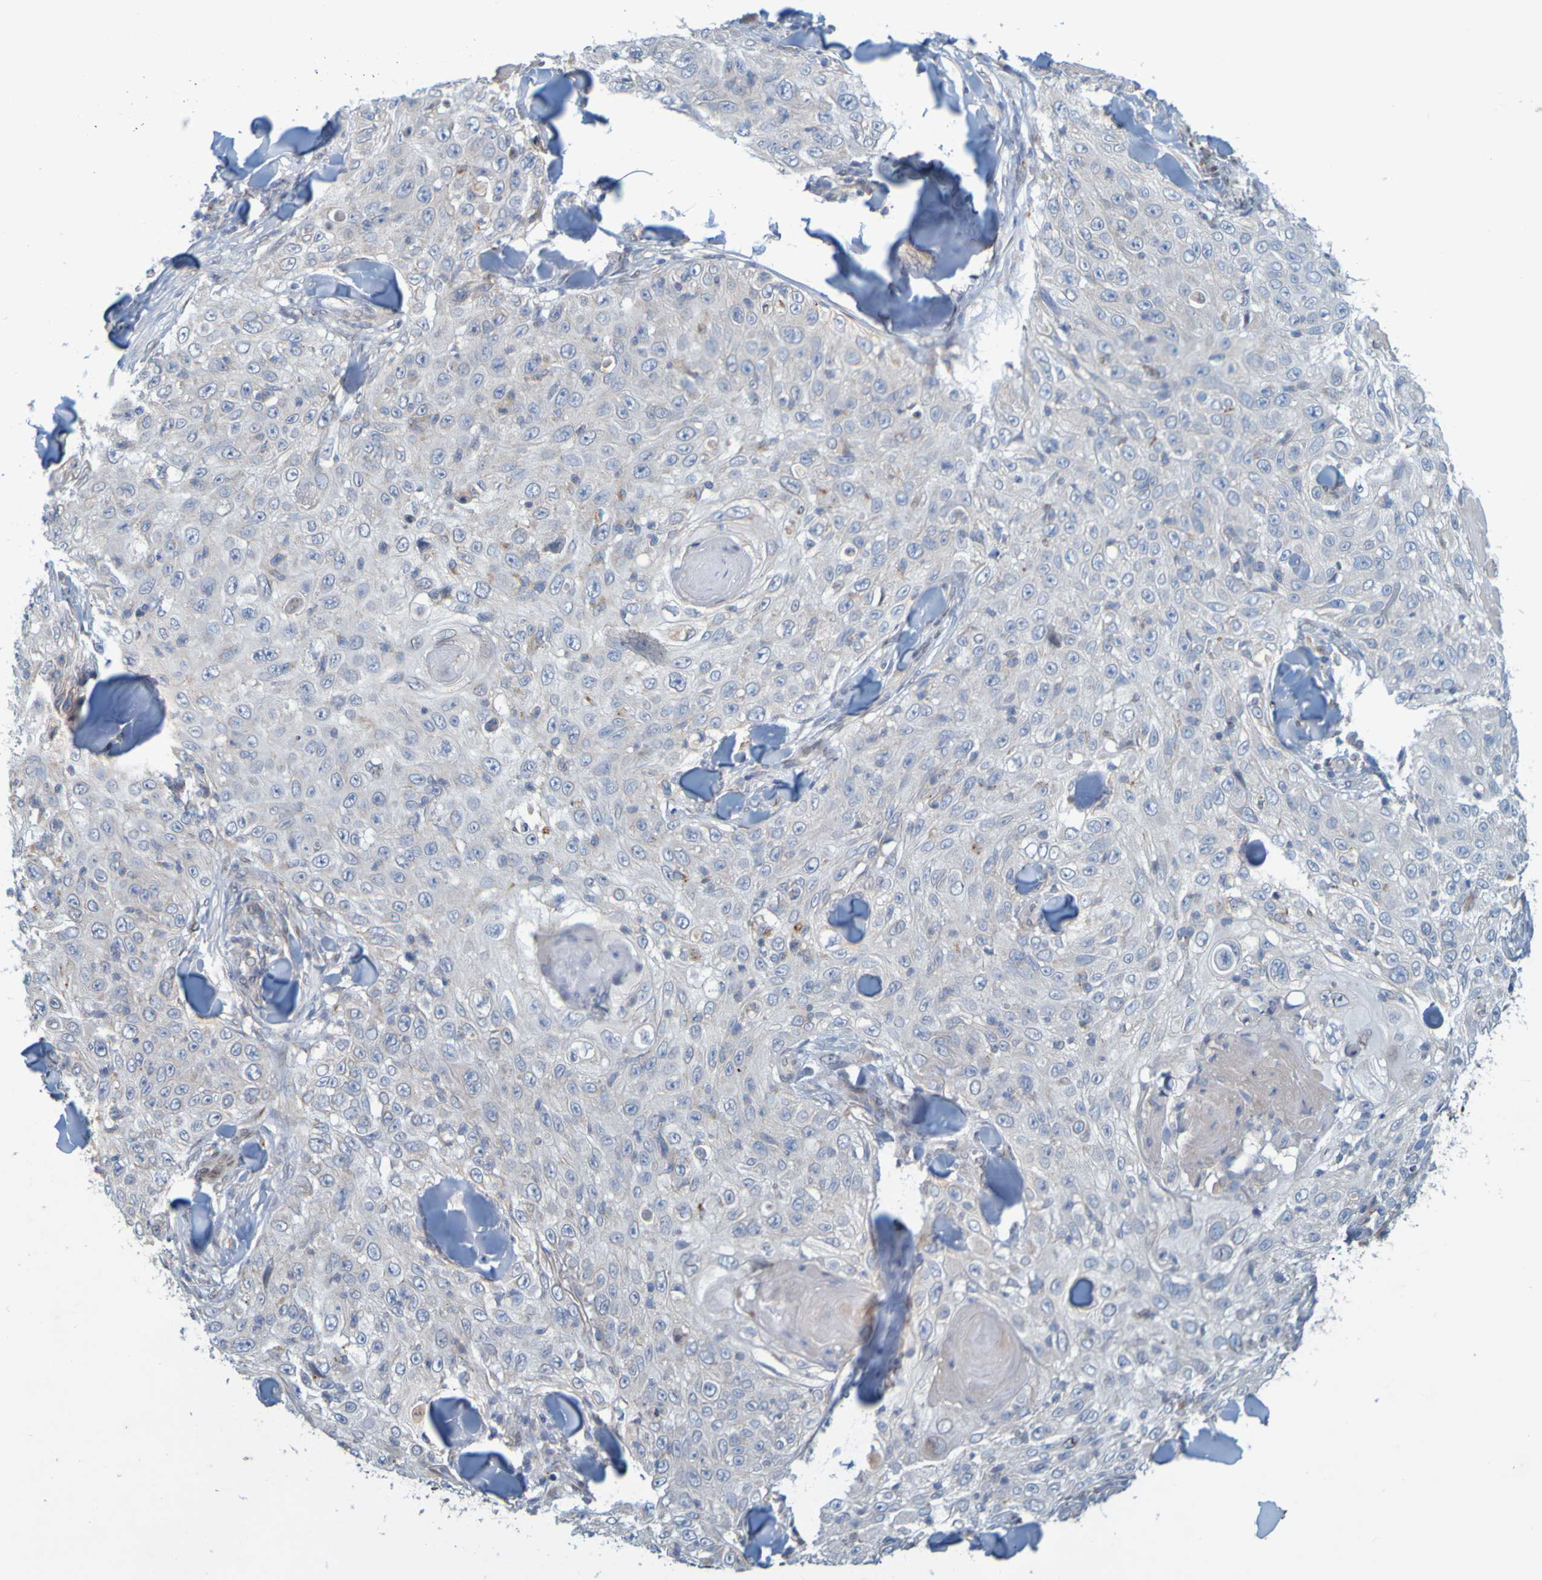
{"staining": {"intensity": "negative", "quantity": "none", "location": "none"}, "tissue": "skin cancer", "cell_type": "Tumor cells", "image_type": "cancer", "snomed": [{"axis": "morphology", "description": "Squamous cell carcinoma, NOS"}, {"axis": "topography", "description": "Skin"}], "caption": "Immunohistochemistry (IHC) of skin cancer demonstrates no staining in tumor cells. The staining is performed using DAB (3,3'-diaminobenzidine) brown chromogen with nuclei counter-stained in using hematoxylin.", "gene": "MAG", "patient": {"sex": "male", "age": 86}}